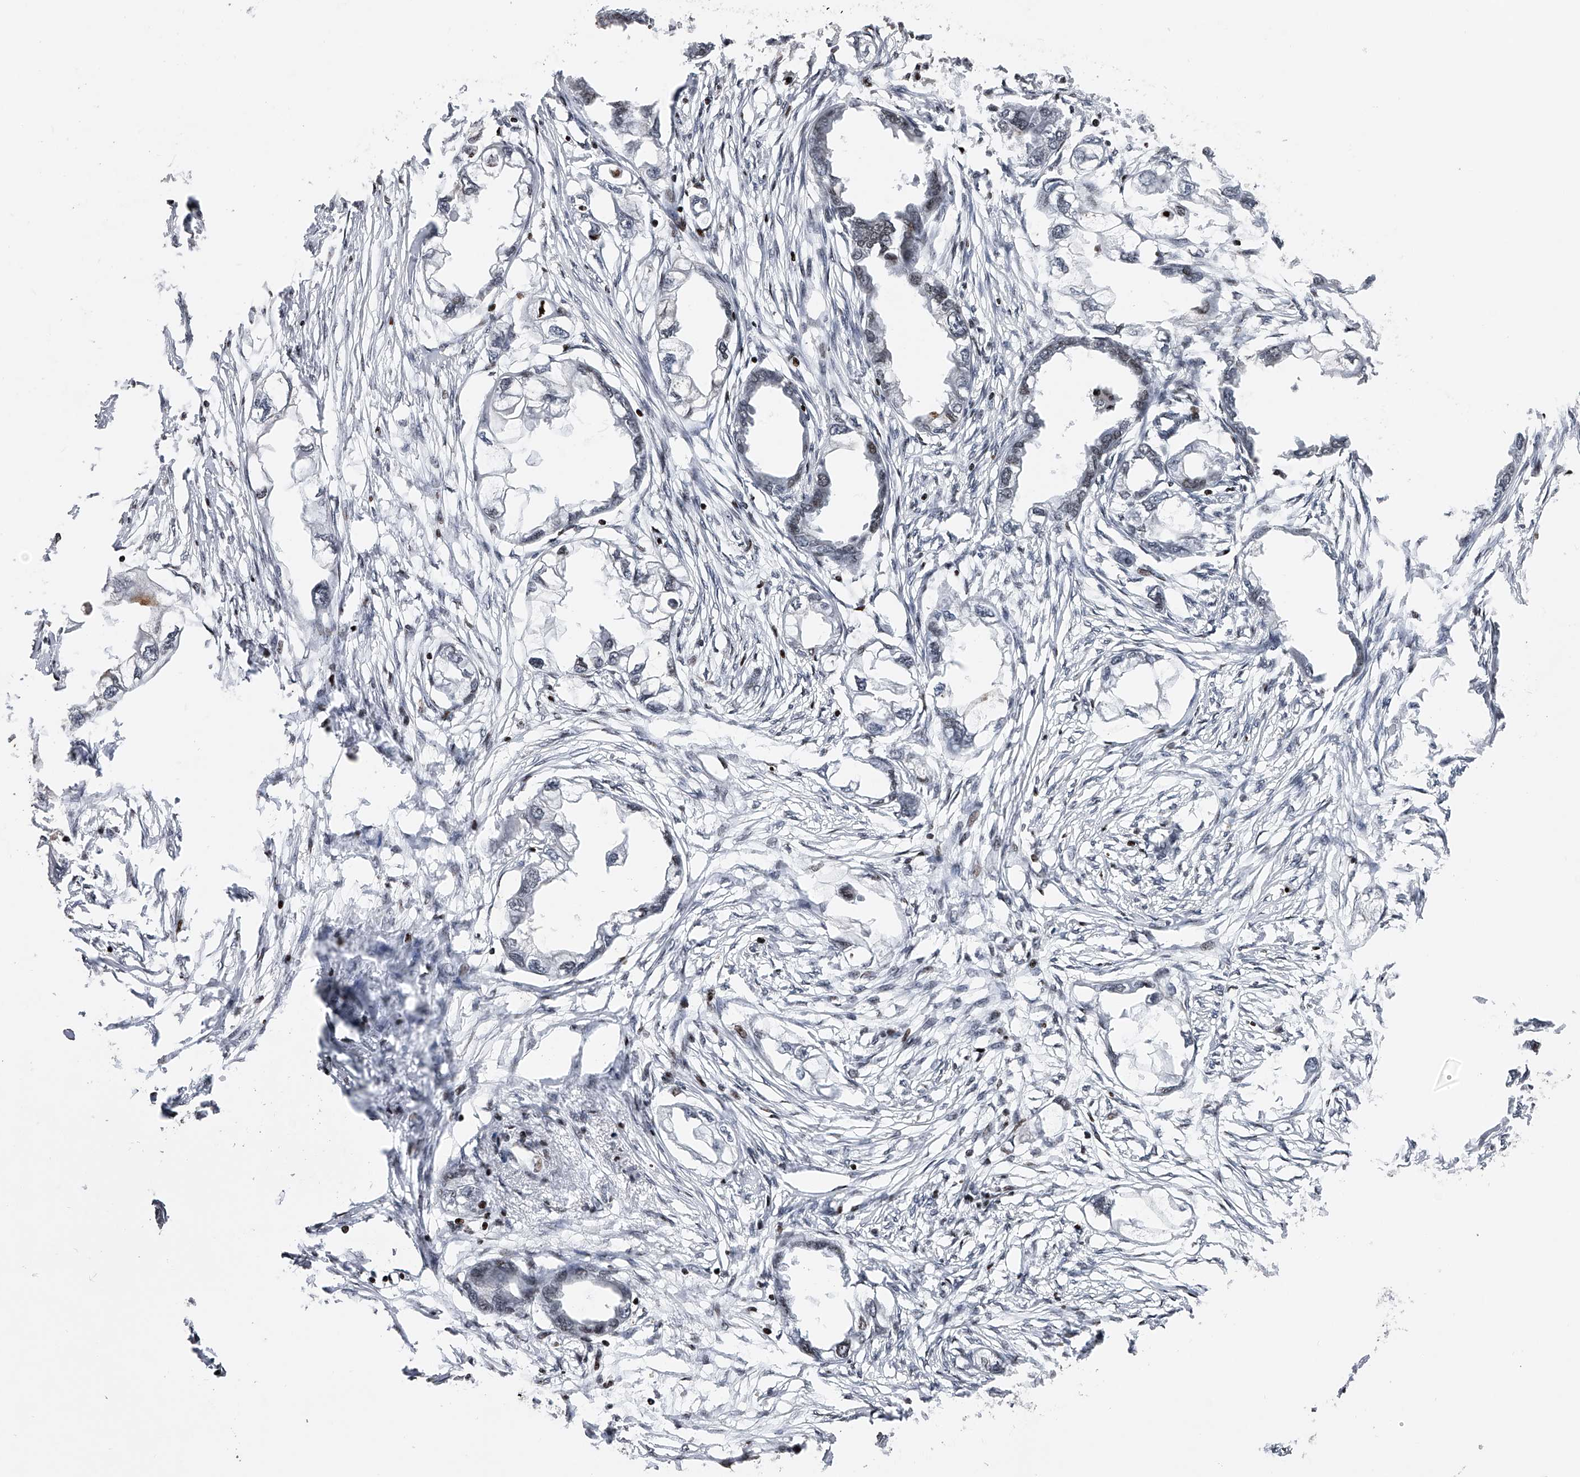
{"staining": {"intensity": "negative", "quantity": "none", "location": "none"}, "tissue": "endometrial cancer", "cell_type": "Tumor cells", "image_type": "cancer", "snomed": [{"axis": "morphology", "description": "Adenocarcinoma, NOS"}, {"axis": "morphology", "description": "Adenocarcinoma, metastatic, NOS"}, {"axis": "topography", "description": "Adipose tissue"}, {"axis": "topography", "description": "Endometrium"}], "caption": "Immunohistochemical staining of endometrial cancer demonstrates no significant staining in tumor cells.", "gene": "RWDD2A", "patient": {"sex": "female", "age": 67}}